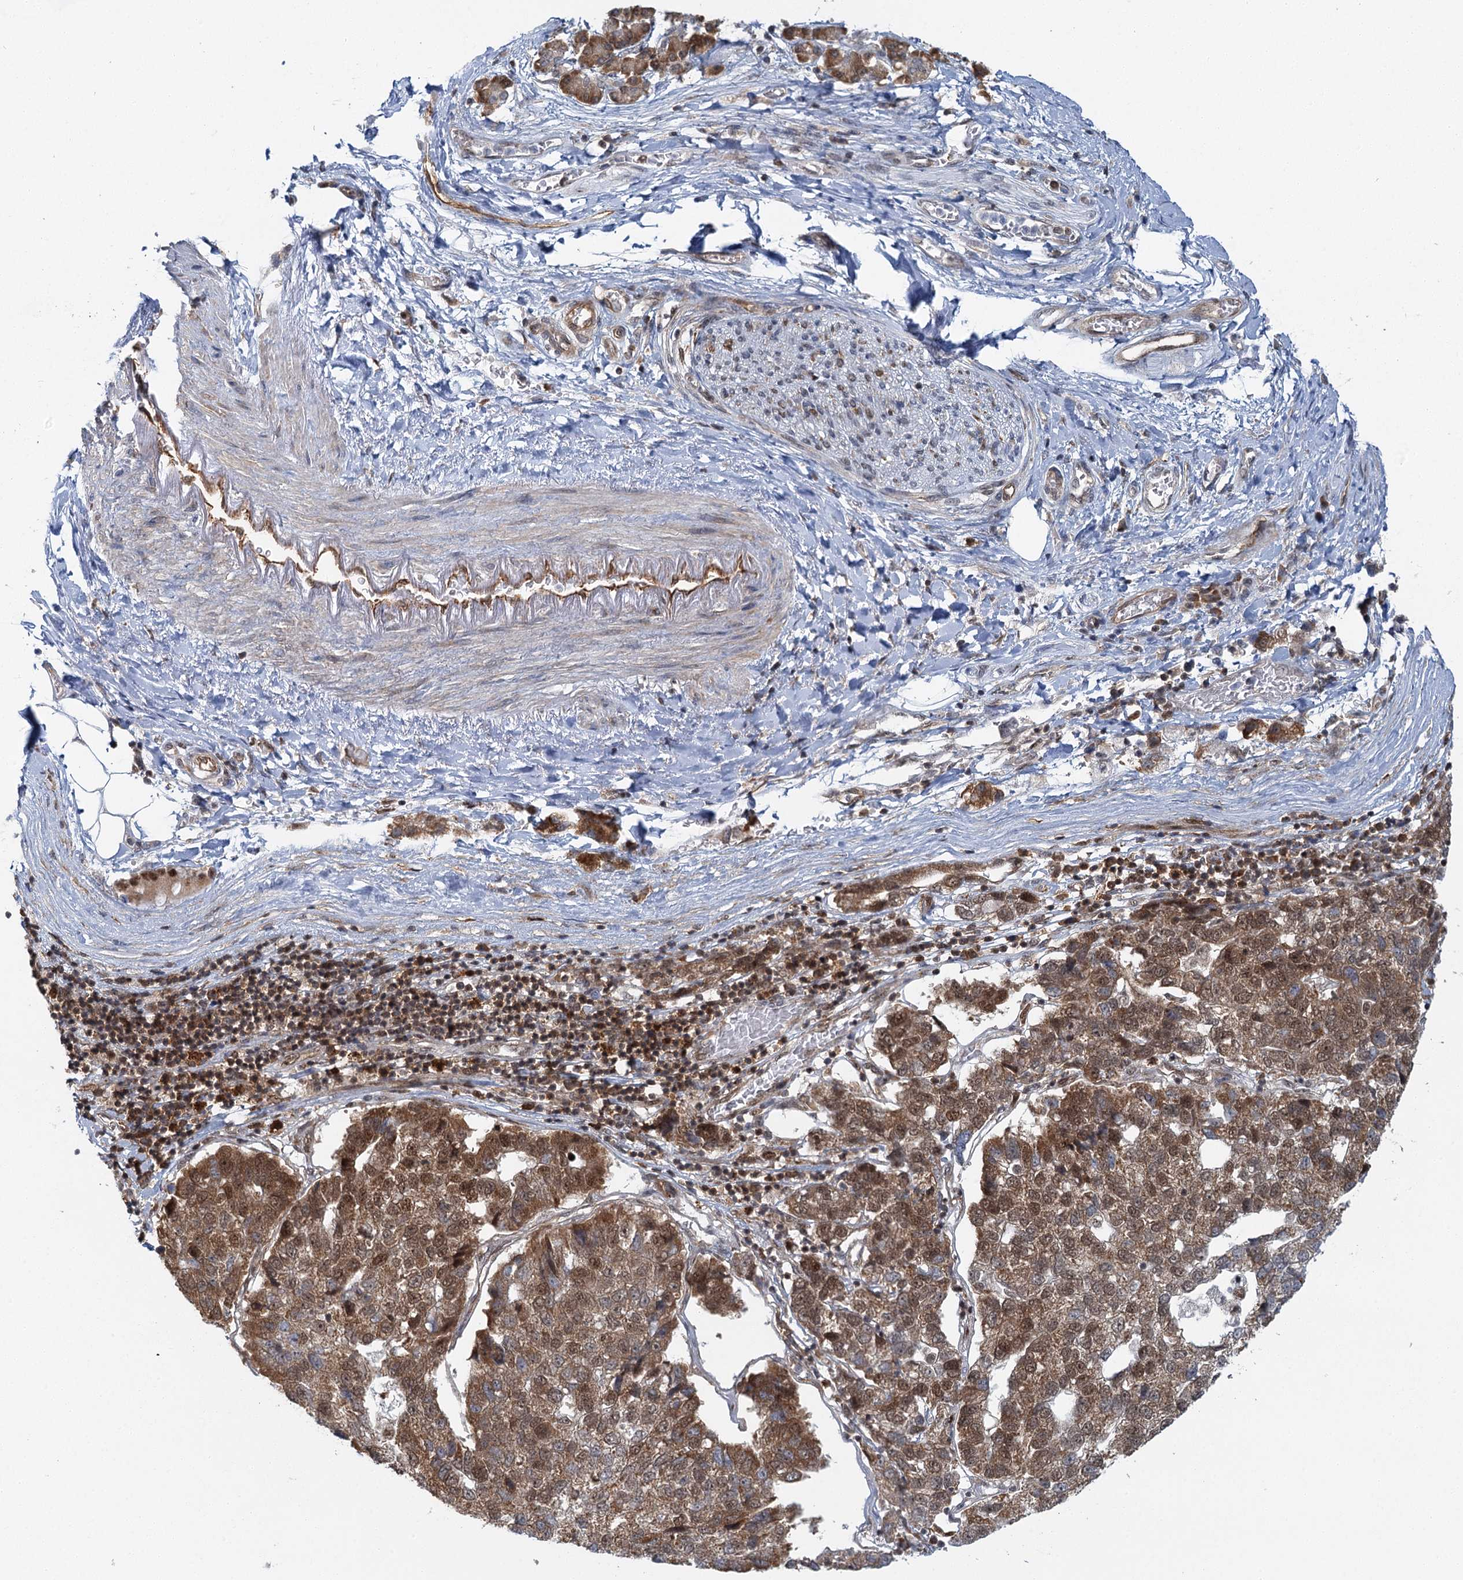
{"staining": {"intensity": "moderate", "quantity": ">75%", "location": "cytoplasmic/membranous,nuclear"}, "tissue": "pancreatic cancer", "cell_type": "Tumor cells", "image_type": "cancer", "snomed": [{"axis": "morphology", "description": "Adenocarcinoma, NOS"}, {"axis": "topography", "description": "Pancreas"}], "caption": "Brown immunohistochemical staining in human pancreatic adenocarcinoma demonstrates moderate cytoplasmic/membranous and nuclear staining in approximately >75% of tumor cells. The staining is performed using DAB (3,3'-diaminobenzidine) brown chromogen to label protein expression. The nuclei are counter-stained blue using hematoxylin.", "gene": "GPATCH11", "patient": {"sex": "female", "age": 61}}